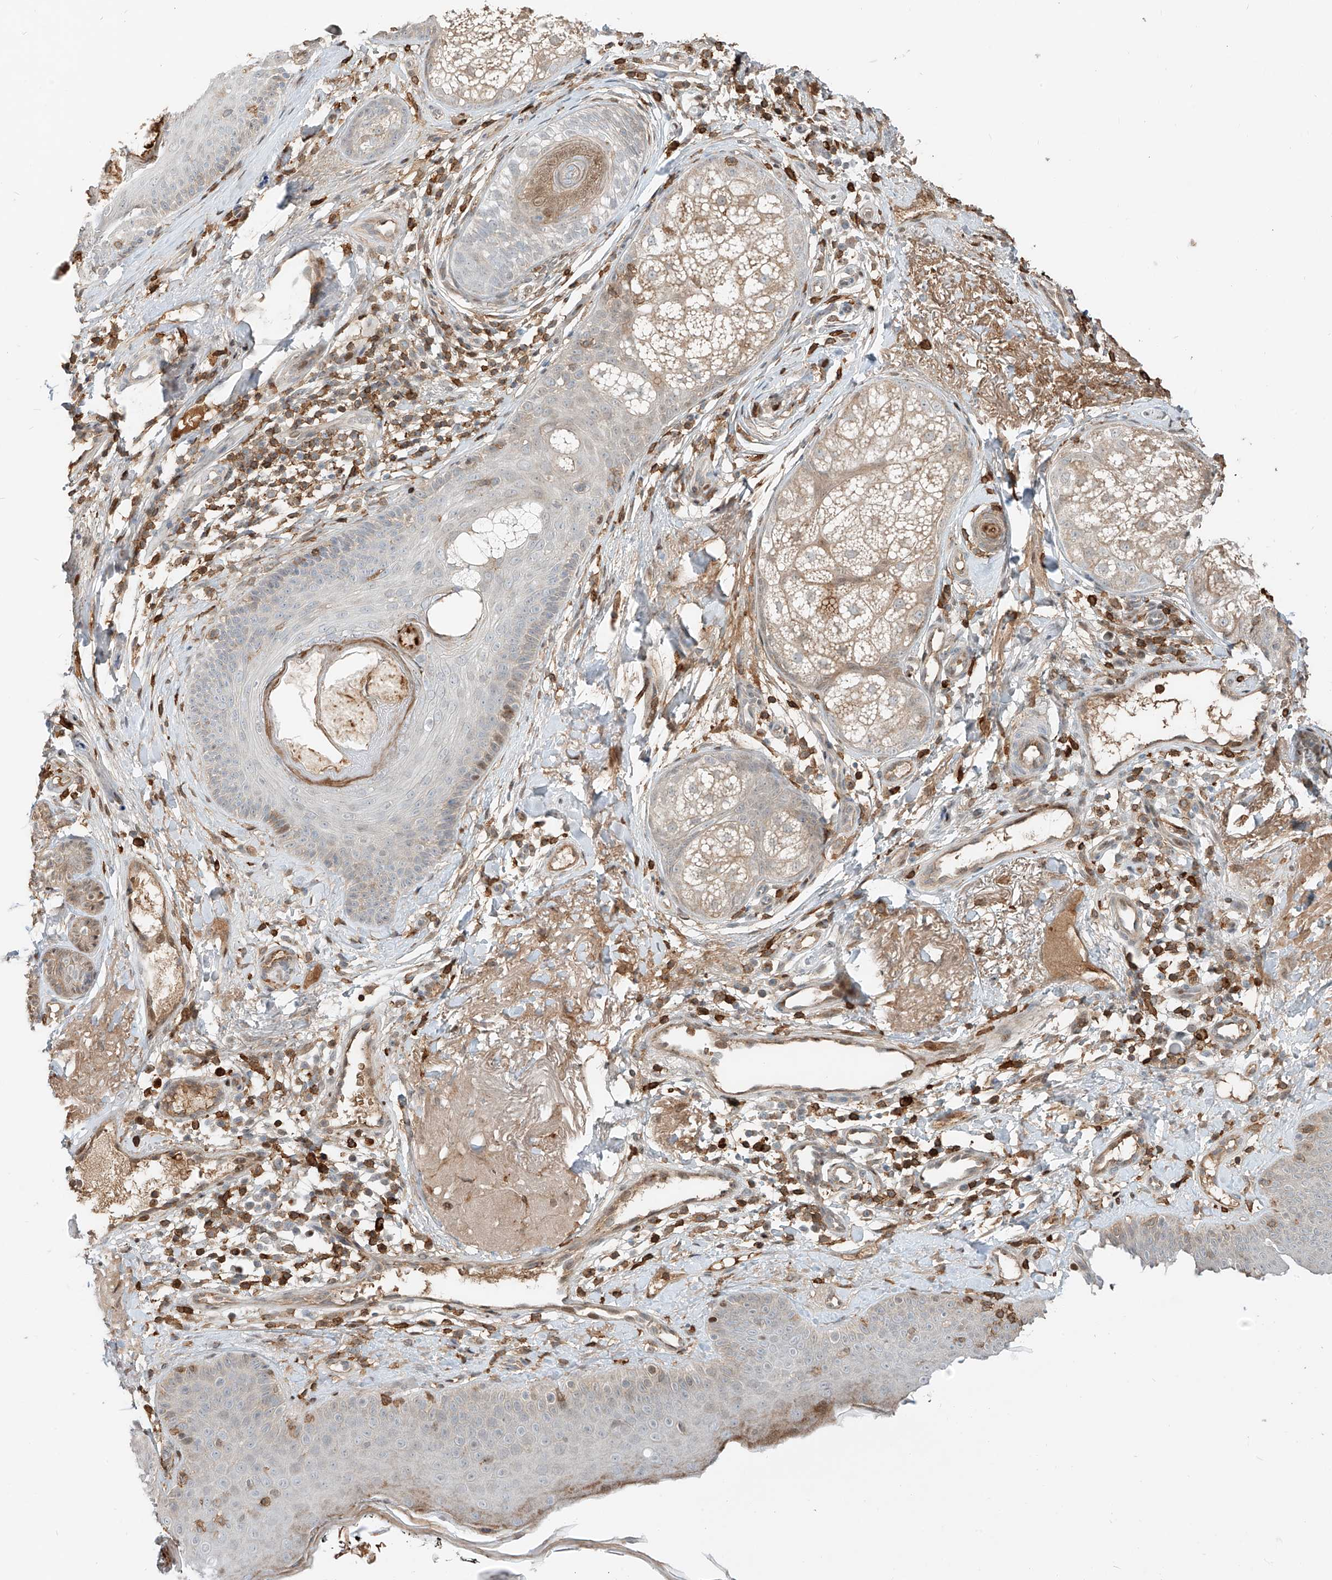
{"staining": {"intensity": "moderate", "quantity": ">75%", "location": "cytoplasmic/membranous"}, "tissue": "skin", "cell_type": "Fibroblasts", "image_type": "normal", "snomed": [{"axis": "morphology", "description": "Normal tissue, NOS"}, {"axis": "topography", "description": "Skin"}], "caption": "Immunohistochemical staining of unremarkable skin exhibits >75% levels of moderate cytoplasmic/membranous protein expression in approximately >75% of fibroblasts. Using DAB (brown) and hematoxylin (blue) stains, captured at high magnification using brightfield microscopy.", "gene": "CEP162", "patient": {"sex": "male", "age": 57}}